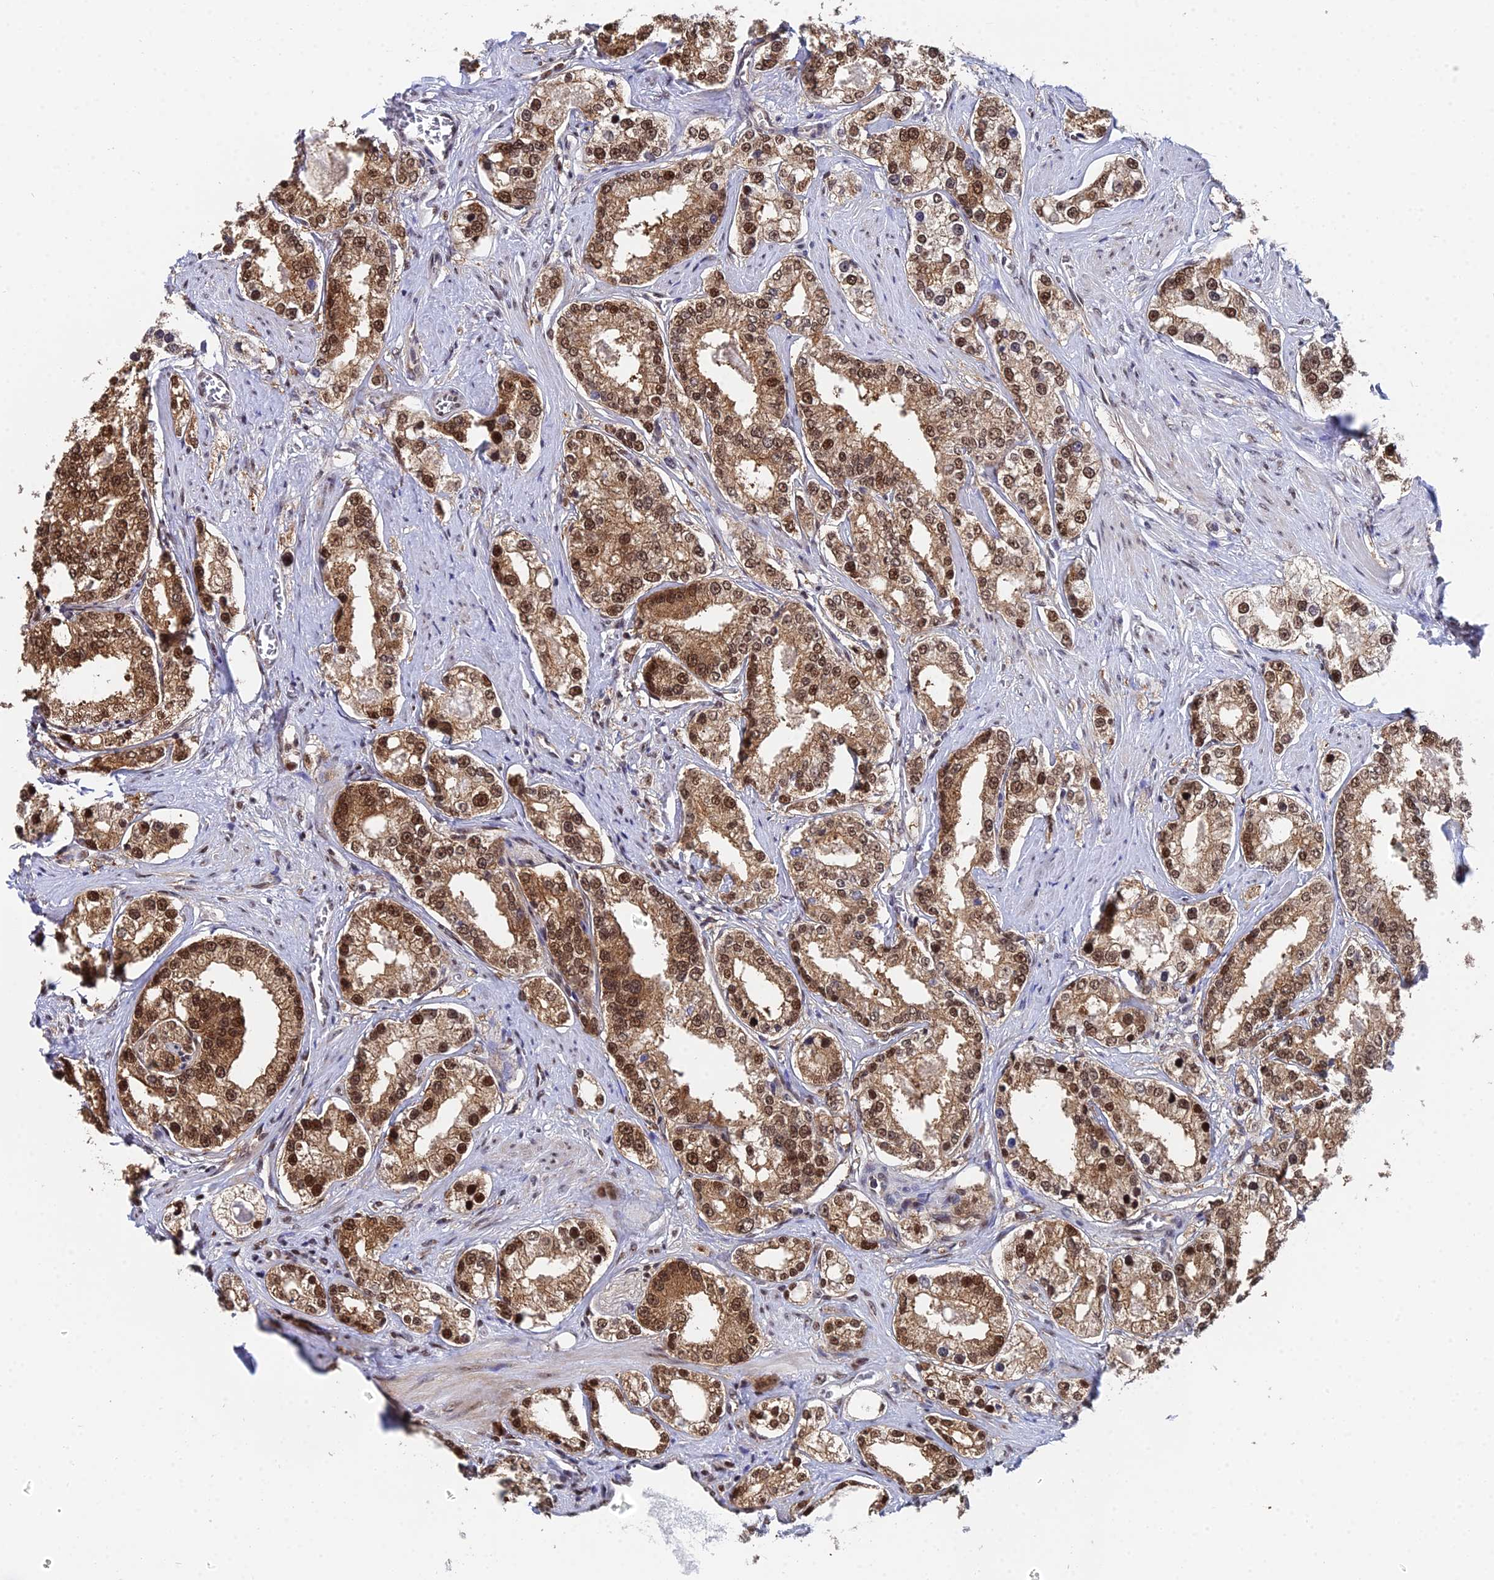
{"staining": {"intensity": "moderate", "quantity": ">75%", "location": "cytoplasmic/membranous,nuclear"}, "tissue": "prostate cancer", "cell_type": "Tumor cells", "image_type": "cancer", "snomed": [{"axis": "morphology", "description": "Normal tissue, NOS"}, {"axis": "morphology", "description": "Adenocarcinoma, High grade"}, {"axis": "topography", "description": "Prostate"}], "caption": "Immunohistochemistry (DAB) staining of high-grade adenocarcinoma (prostate) reveals moderate cytoplasmic/membranous and nuclear protein positivity in about >75% of tumor cells.", "gene": "TIFA", "patient": {"sex": "male", "age": 83}}